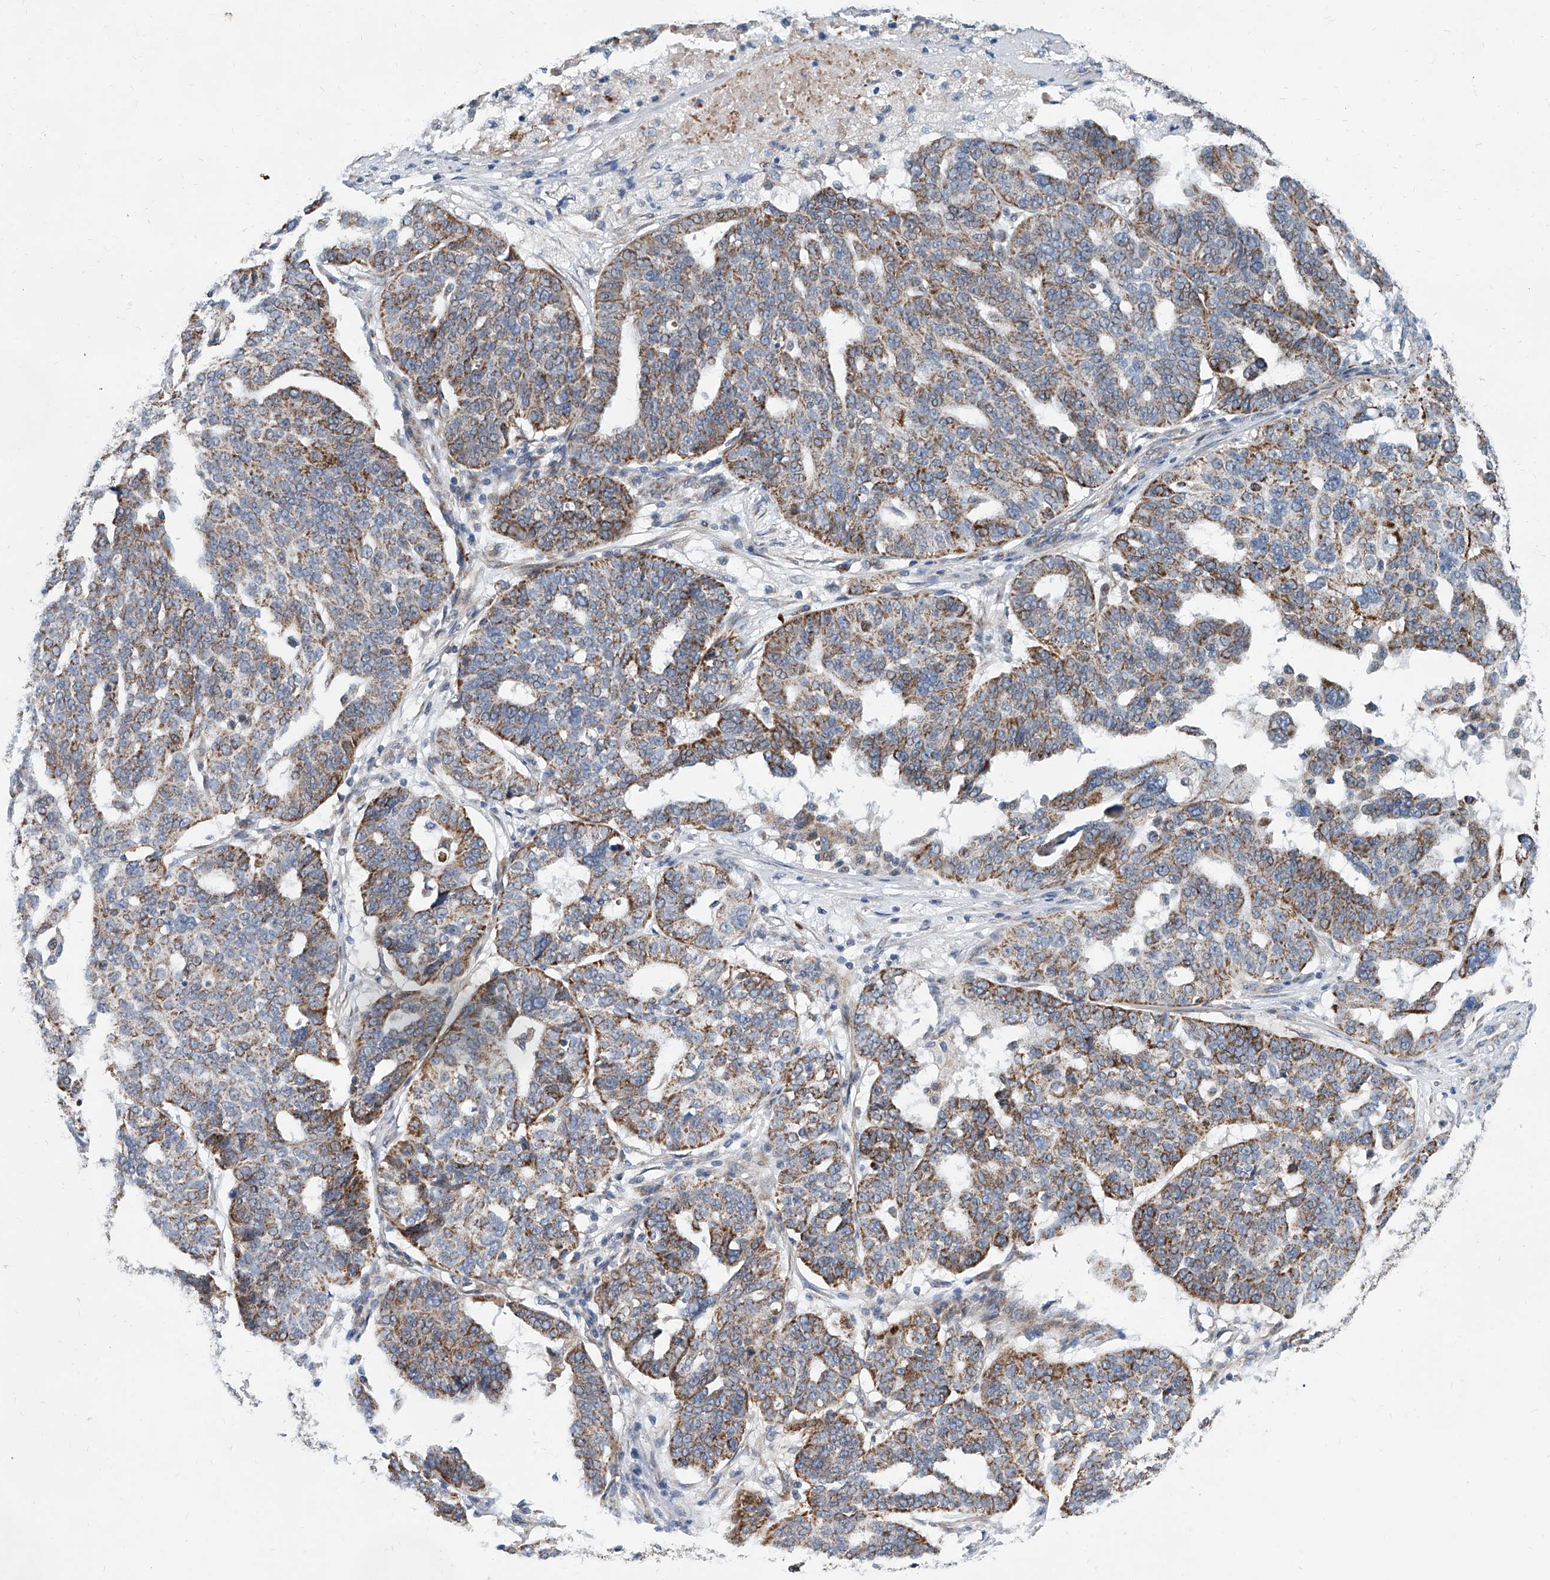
{"staining": {"intensity": "moderate", "quantity": ">75%", "location": "cytoplasmic/membranous"}, "tissue": "ovarian cancer", "cell_type": "Tumor cells", "image_type": "cancer", "snomed": [{"axis": "morphology", "description": "Cystadenocarcinoma, serous, NOS"}, {"axis": "topography", "description": "Ovary"}], "caption": "Immunohistochemical staining of human serous cystadenocarcinoma (ovarian) exhibits medium levels of moderate cytoplasmic/membranous positivity in about >75% of tumor cells. (brown staining indicates protein expression, while blue staining denotes nuclei).", "gene": "USP48", "patient": {"sex": "female", "age": 59}}